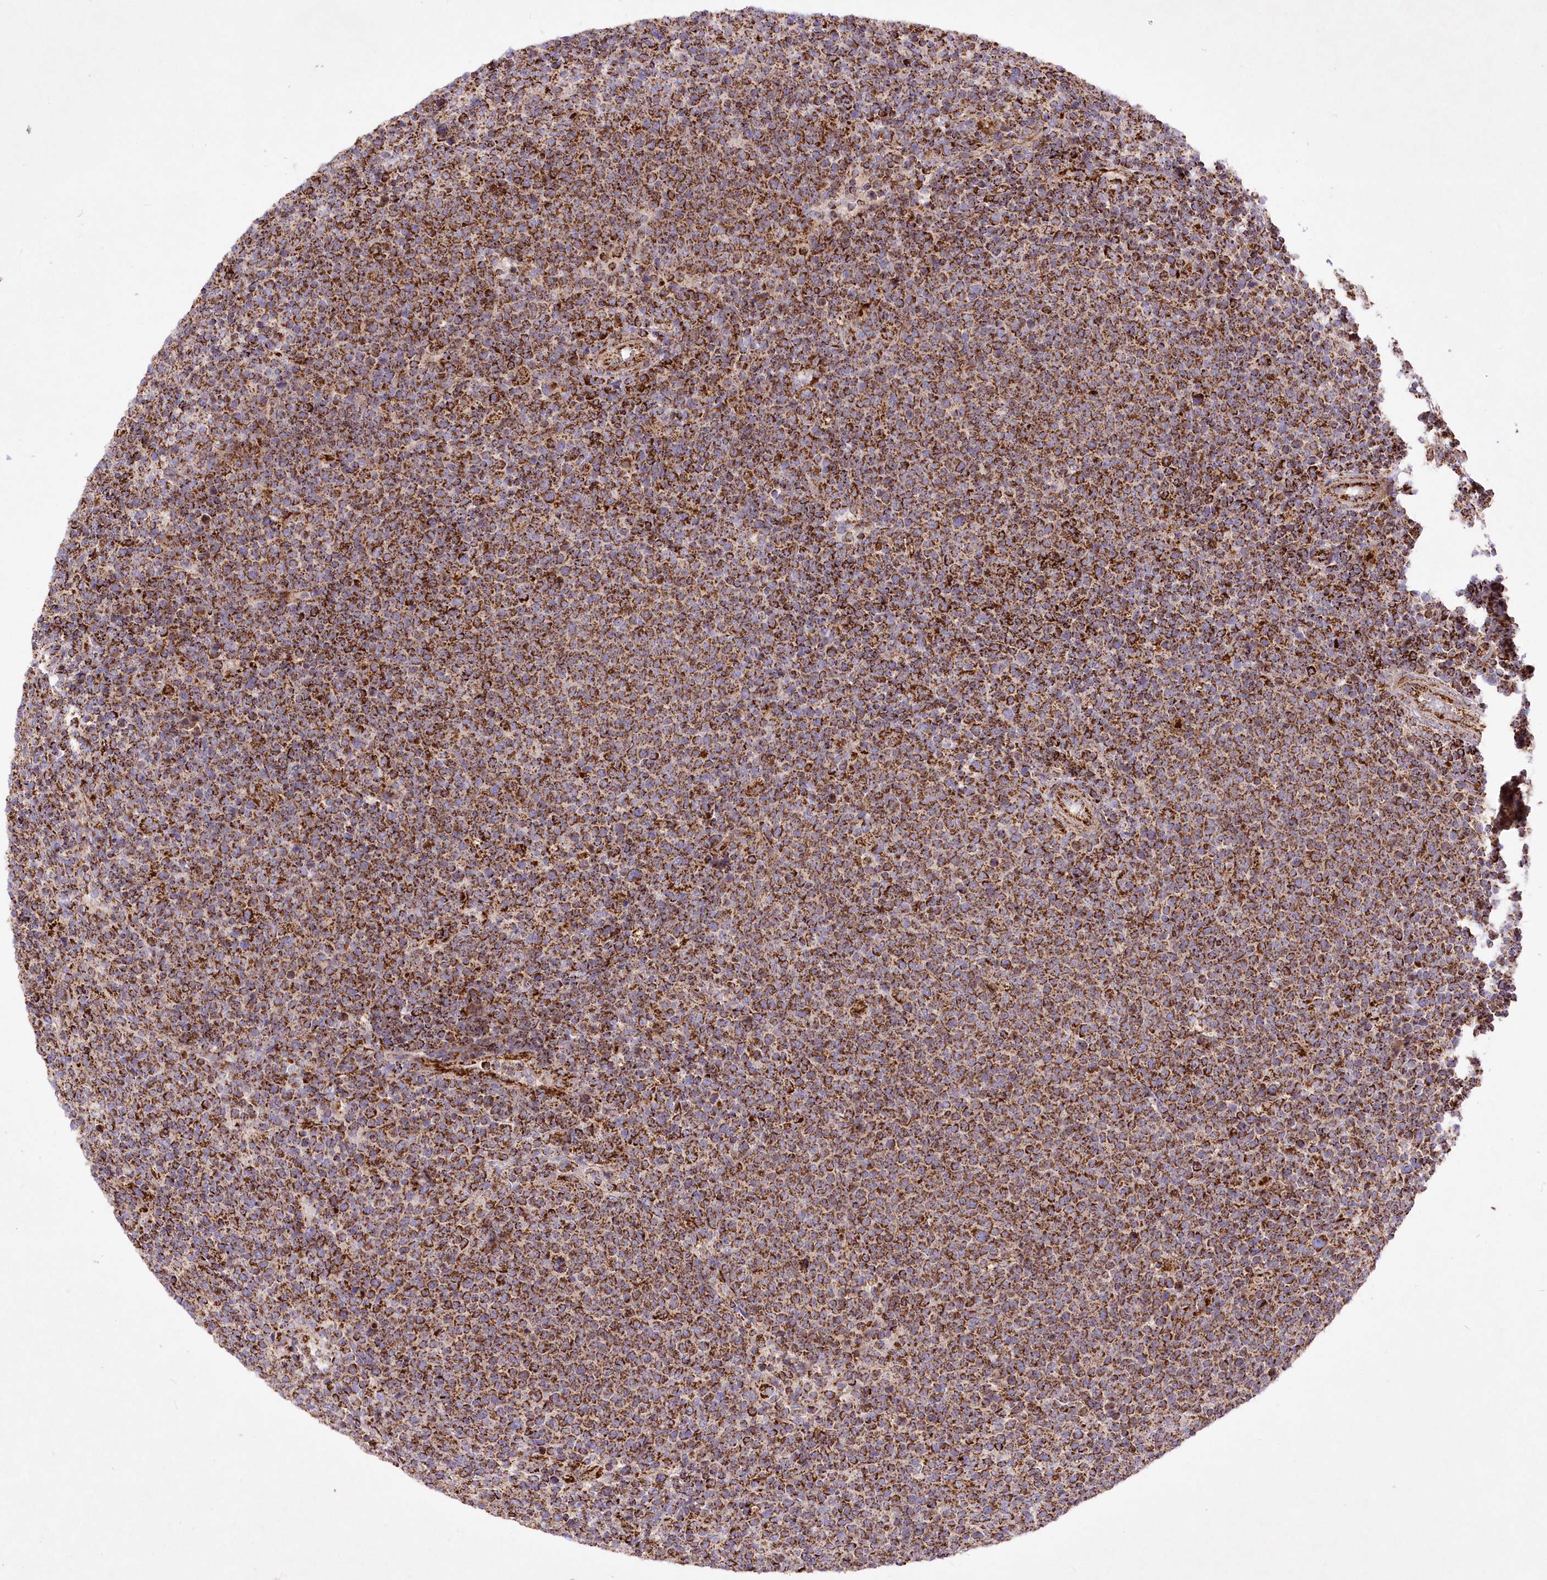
{"staining": {"intensity": "strong", "quantity": ">75%", "location": "cytoplasmic/membranous"}, "tissue": "lymphoma", "cell_type": "Tumor cells", "image_type": "cancer", "snomed": [{"axis": "morphology", "description": "Malignant lymphoma, non-Hodgkin's type, High grade"}, {"axis": "topography", "description": "Lymph node"}], "caption": "Malignant lymphoma, non-Hodgkin's type (high-grade) tissue reveals strong cytoplasmic/membranous positivity in approximately >75% of tumor cells, visualized by immunohistochemistry.", "gene": "ASNSD1", "patient": {"sex": "male", "age": 61}}